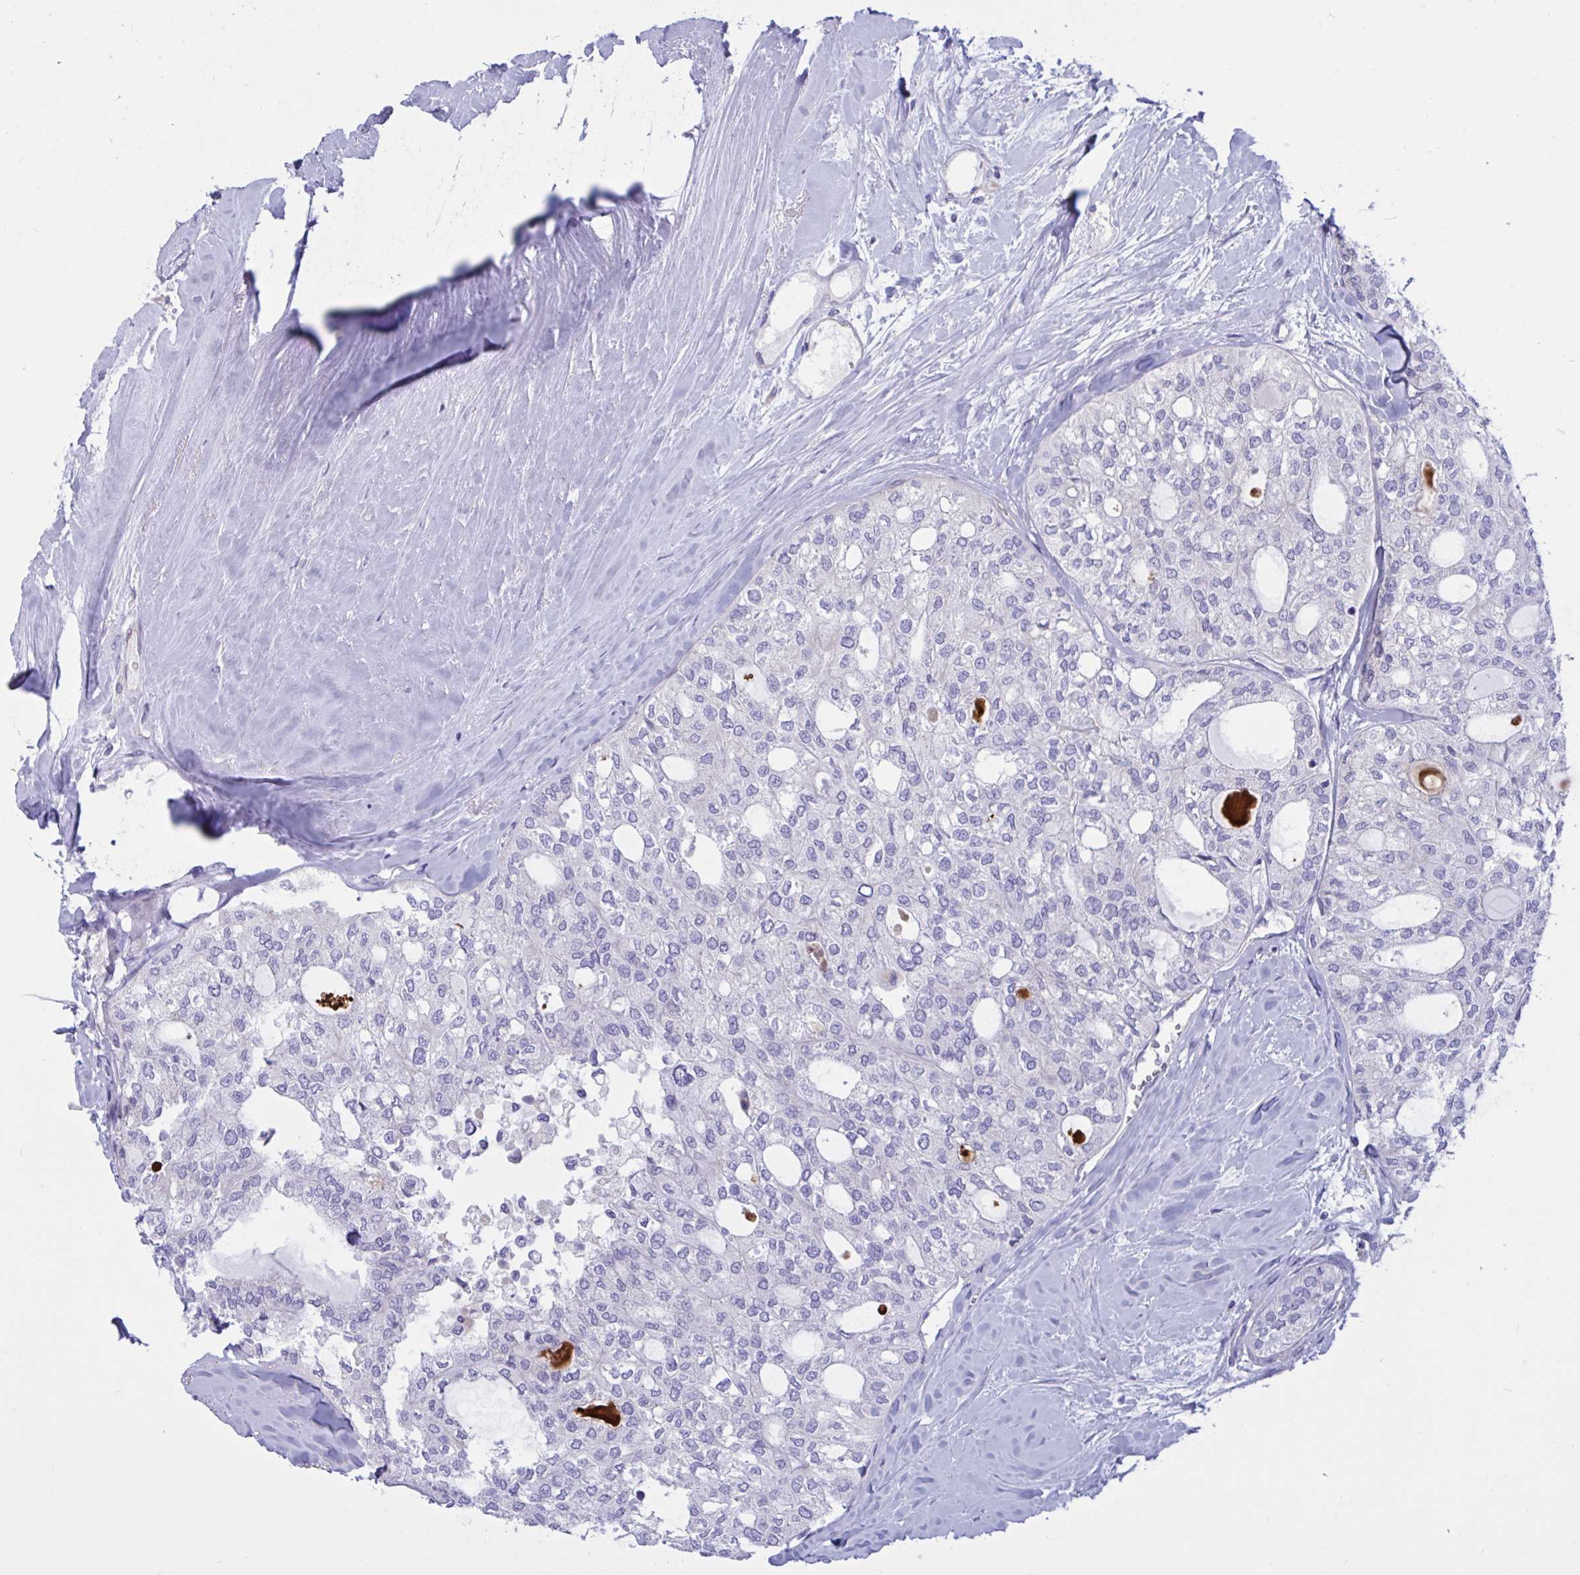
{"staining": {"intensity": "negative", "quantity": "none", "location": "none"}, "tissue": "thyroid cancer", "cell_type": "Tumor cells", "image_type": "cancer", "snomed": [{"axis": "morphology", "description": "Follicular adenoma carcinoma, NOS"}, {"axis": "topography", "description": "Thyroid gland"}], "caption": "Tumor cells show no significant staining in thyroid cancer (follicular adenoma carcinoma). (DAB immunohistochemistry (IHC), high magnification).", "gene": "RPL22L1", "patient": {"sex": "male", "age": 75}}